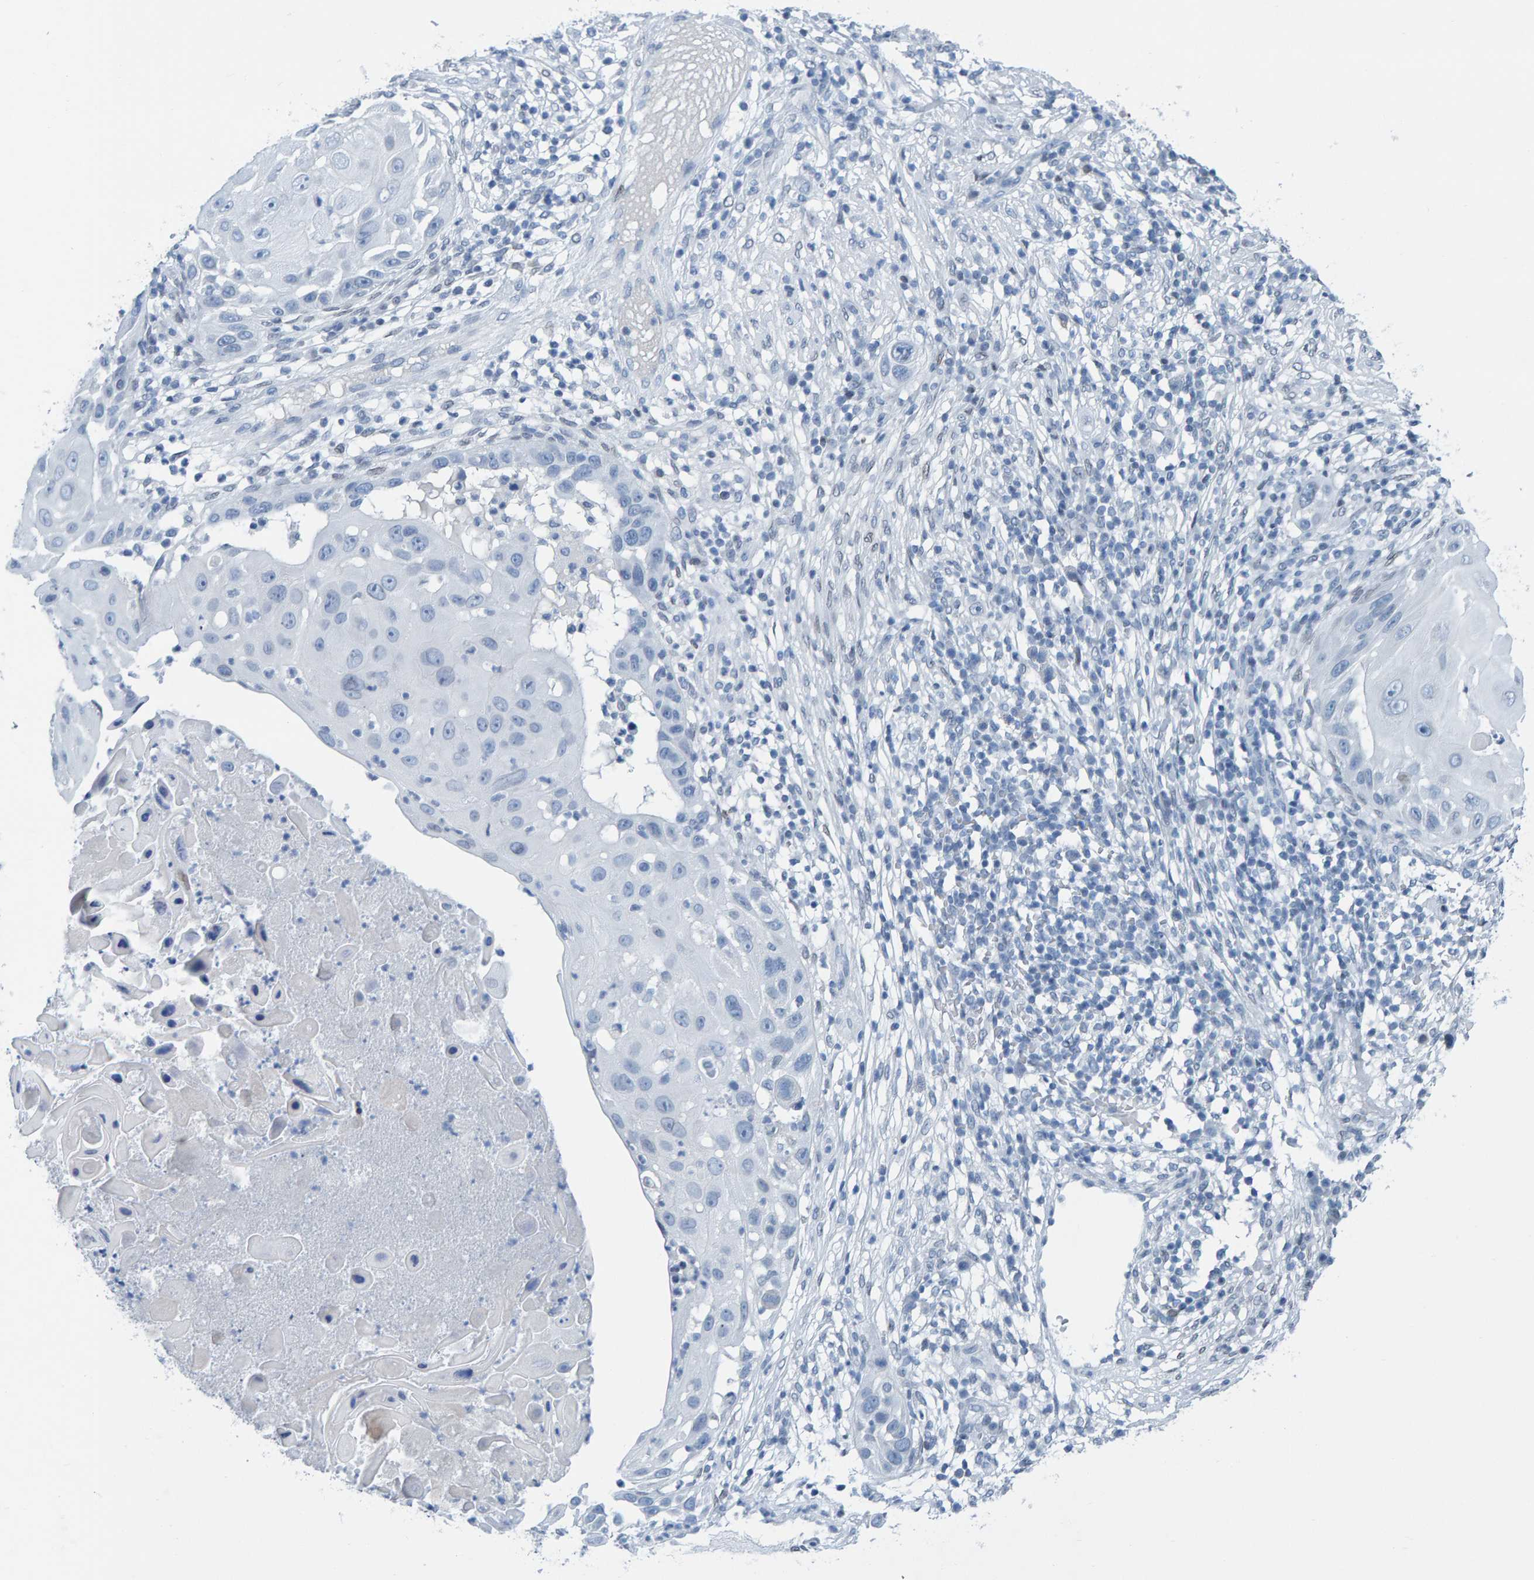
{"staining": {"intensity": "negative", "quantity": "none", "location": "none"}, "tissue": "skin cancer", "cell_type": "Tumor cells", "image_type": "cancer", "snomed": [{"axis": "morphology", "description": "Squamous cell carcinoma, NOS"}, {"axis": "topography", "description": "Skin"}], "caption": "DAB (3,3'-diaminobenzidine) immunohistochemical staining of skin cancer (squamous cell carcinoma) demonstrates no significant staining in tumor cells.", "gene": "LMNB2", "patient": {"sex": "female", "age": 44}}